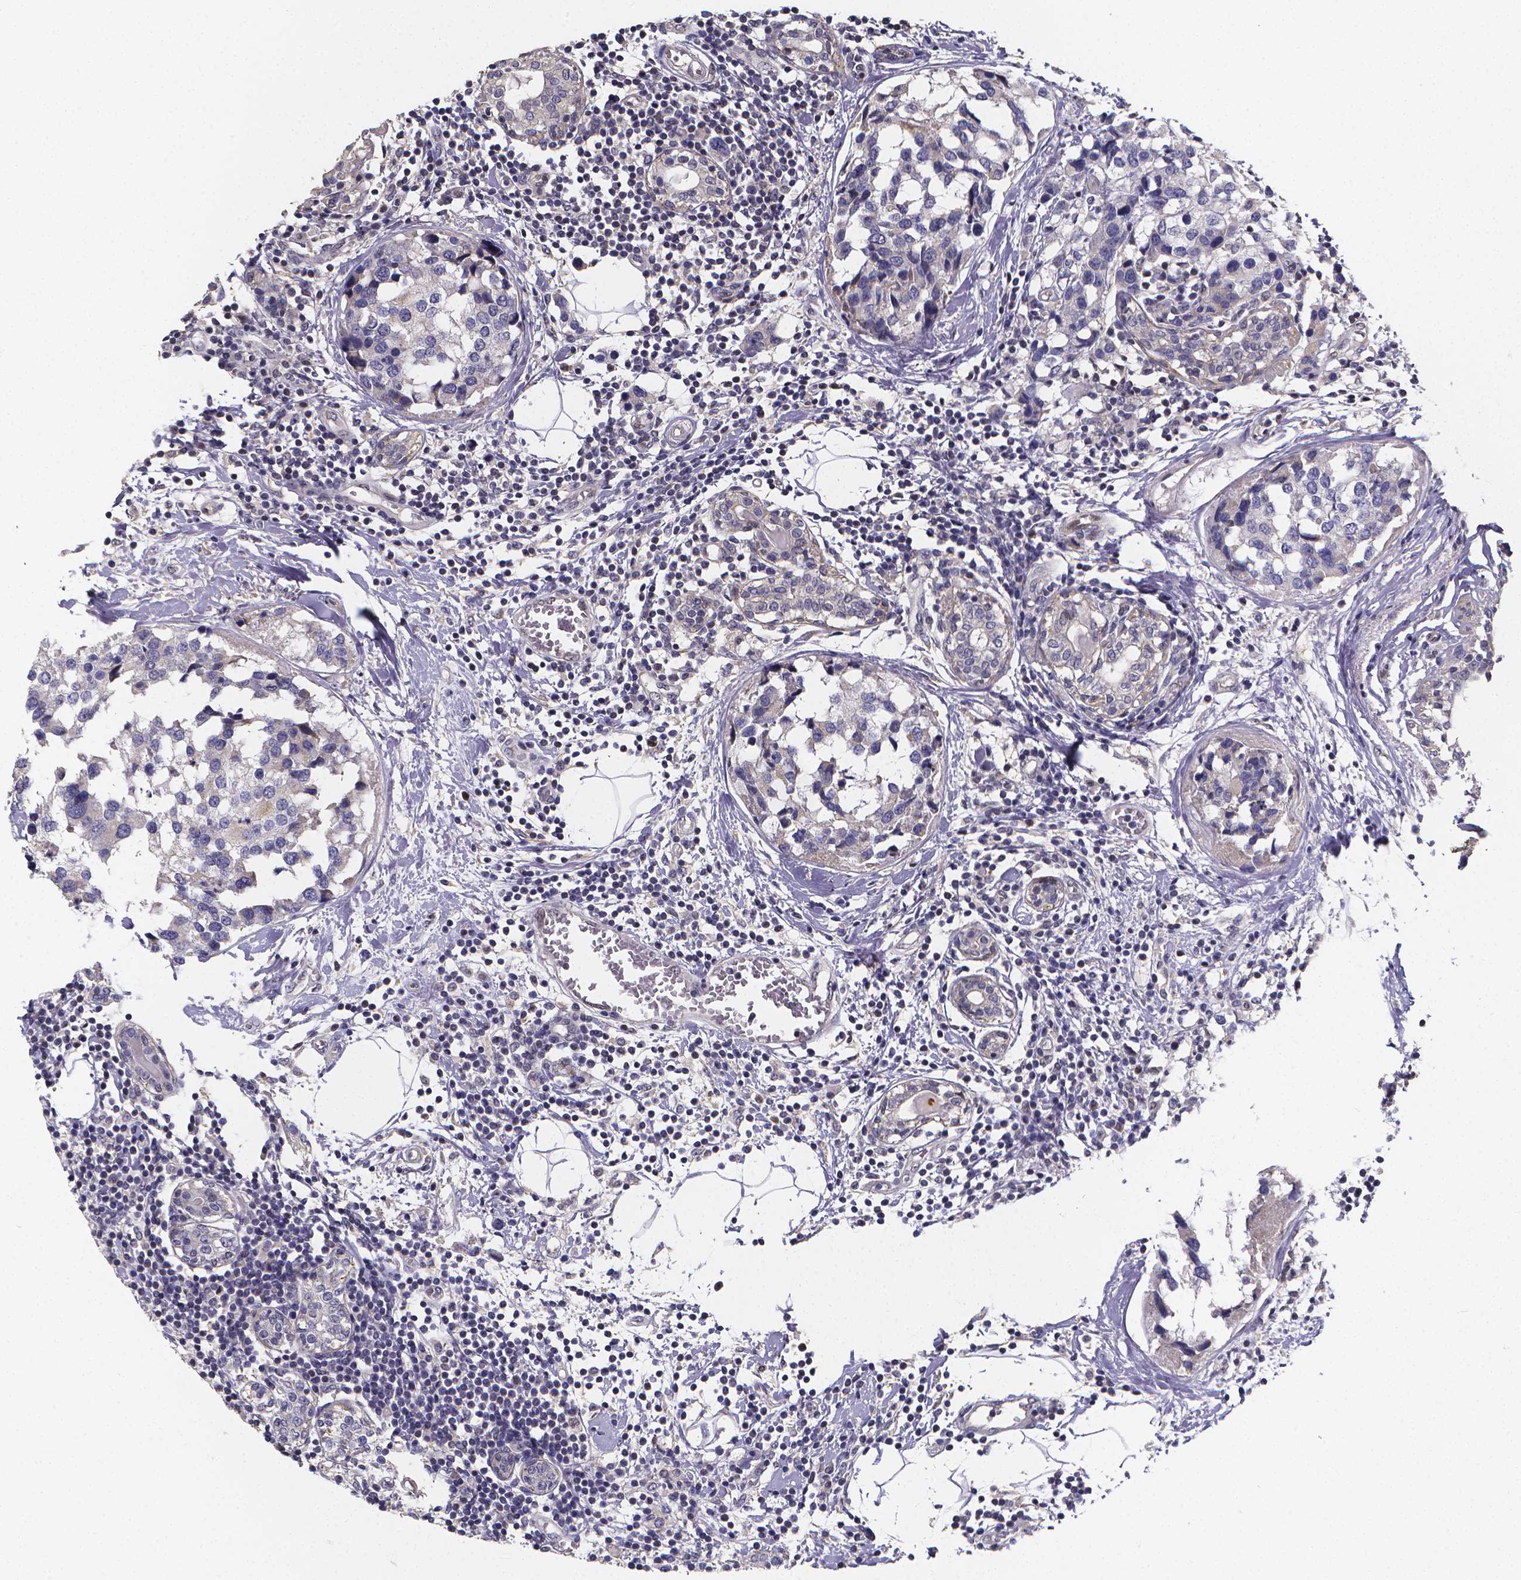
{"staining": {"intensity": "negative", "quantity": "none", "location": "none"}, "tissue": "breast cancer", "cell_type": "Tumor cells", "image_type": "cancer", "snomed": [{"axis": "morphology", "description": "Lobular carcinoma"}, {"axis": "topography", "description": "Breast"}], "caption": "Immunohistochemical staining of breast cancer (lobular carcinoma) exhibits no significant staining in tumor cells.", "gene": "PAH", "patient": {"sex": "female", "age": 59}}